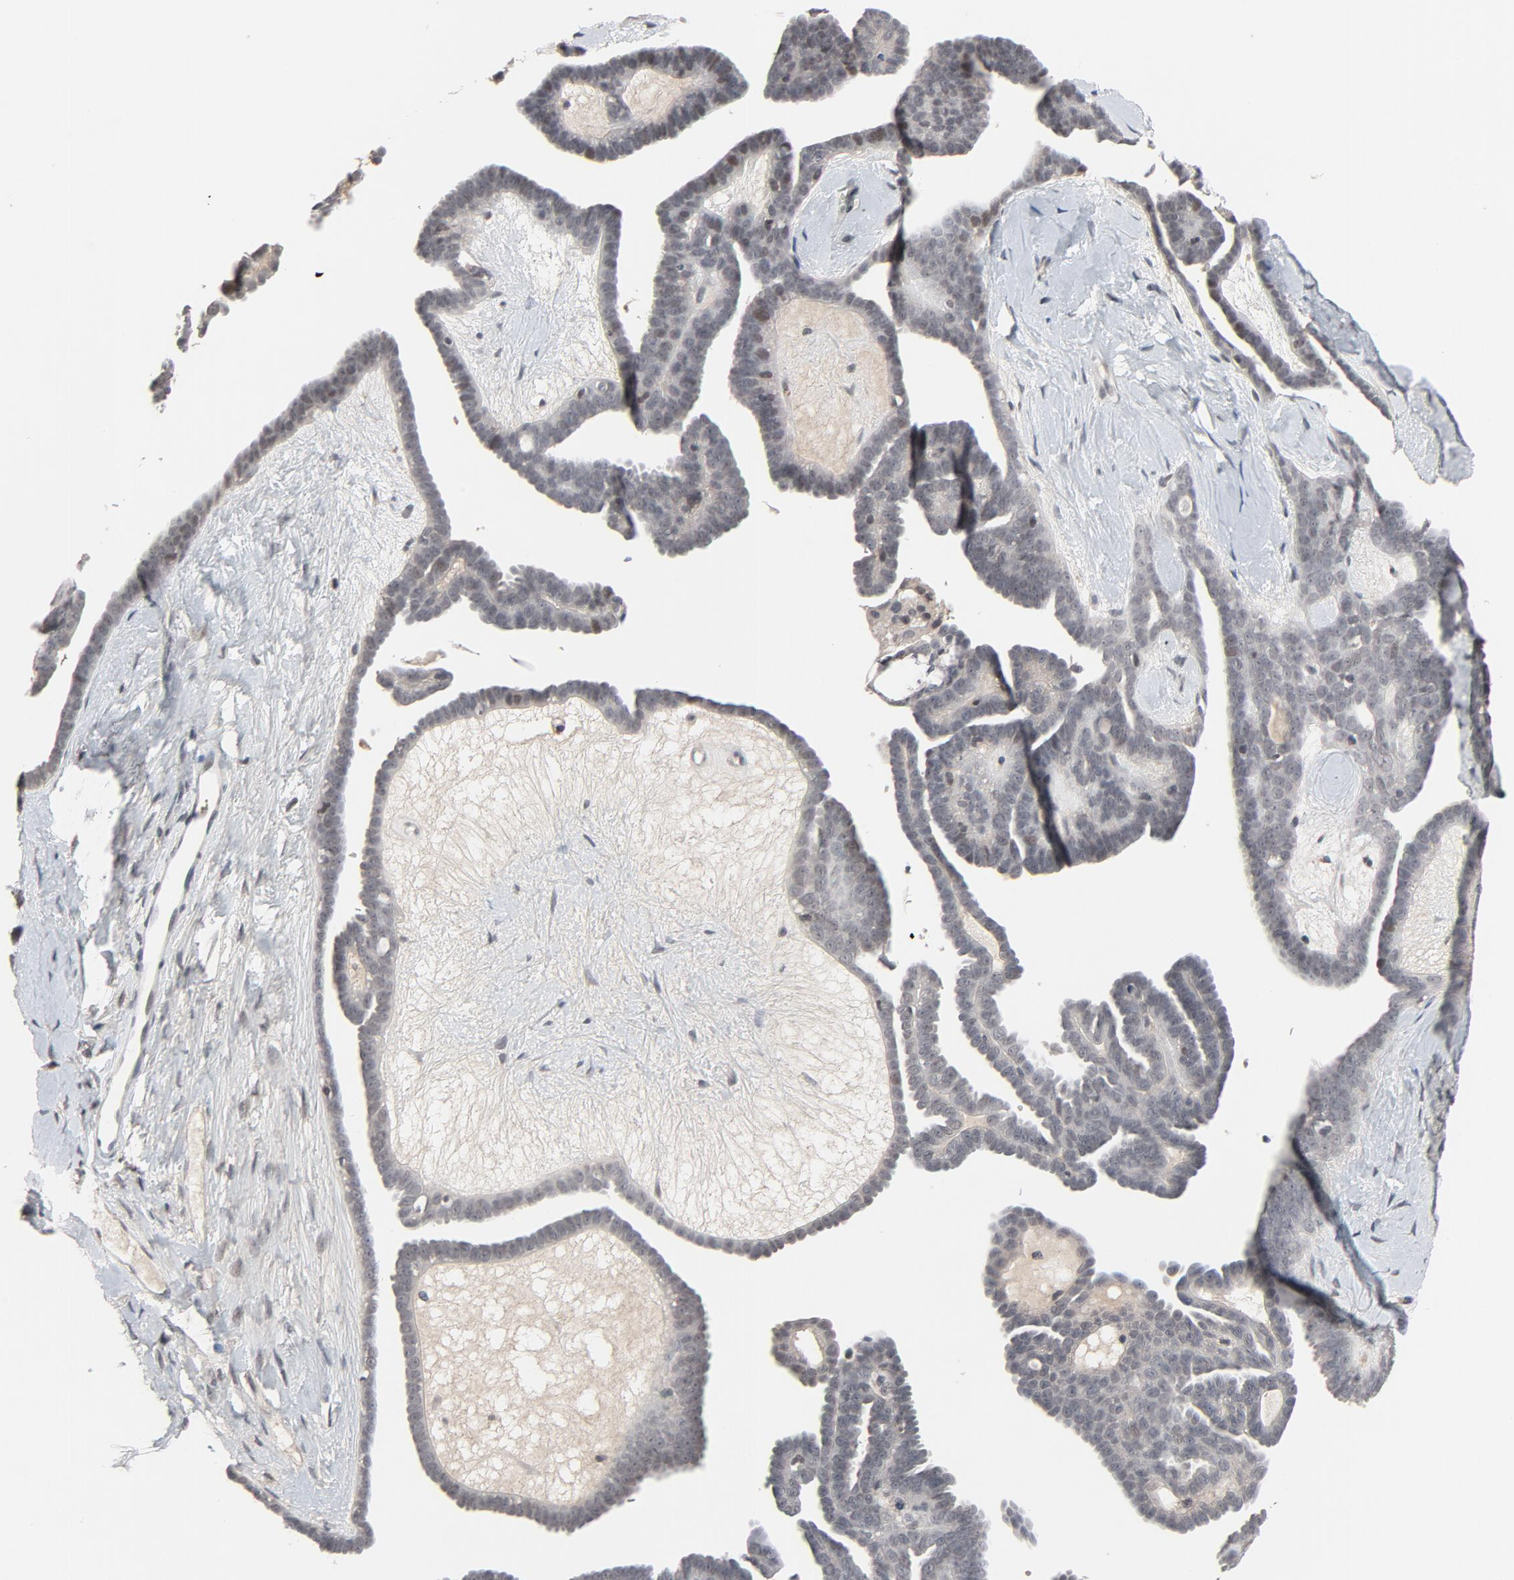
{"staining": {"intensity": "negative", "quantity": "none", "location": "none"}, "tissue": "ovarian cancer", "cell_type": "Tumor cells", "image_type": "cancer", "snomed": [{"axis": "morphology", "description": "Cystadenocarcinoma, serous, NOS"}, {"axis": "topography", "description": "Ovary"}], "caption": "A histopathology image of human ovarian cancer is negative for staining in tumor cells. (Brightfield microscopy of DAB immunohistochemistry (IHC) at high magnification).", "gene": "MT3", "patient": {"sex": "female", "age": 71}}